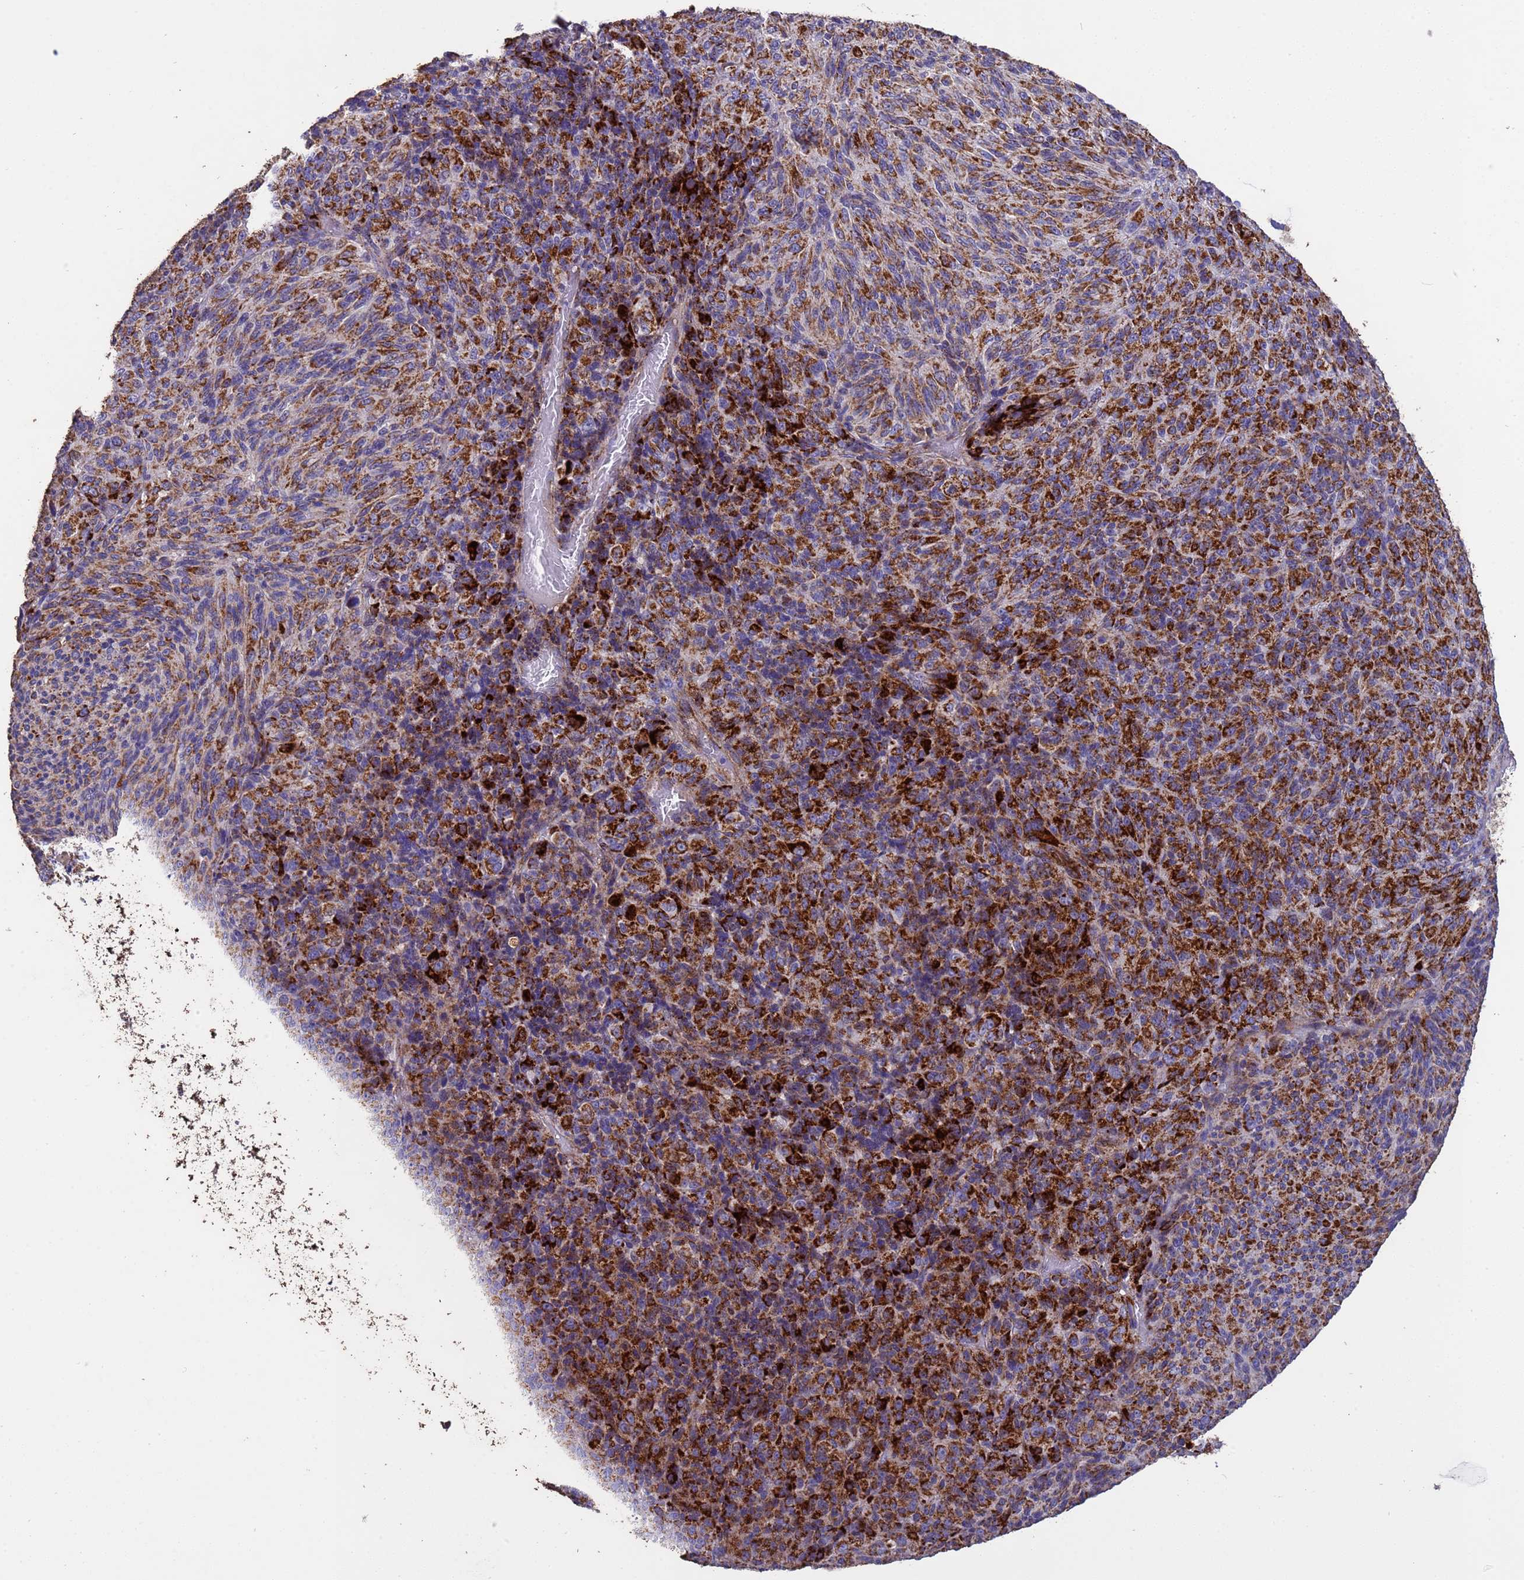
{"staining": {"intensity": "strong", "quantity": ">75%", "location": "cytoplasmic/membranous"}, "tissue": "melanoma", "cell_type": "Tumor cells", "image_type": "cancer", "snomed": [{"axis": "morphology", "description": "Malignant melanoma, Metastatic site"}, {"axis": "topography", "description": "Brain"}], "caption": "Protein analysis of malignant melanoma (metastatic site) tissue shows strong cytoplasmic/membranous expression in approximately >75% of tumor cells.", "gene": "ZNFX1", "patient": {"sex": "female", "age": 56}}